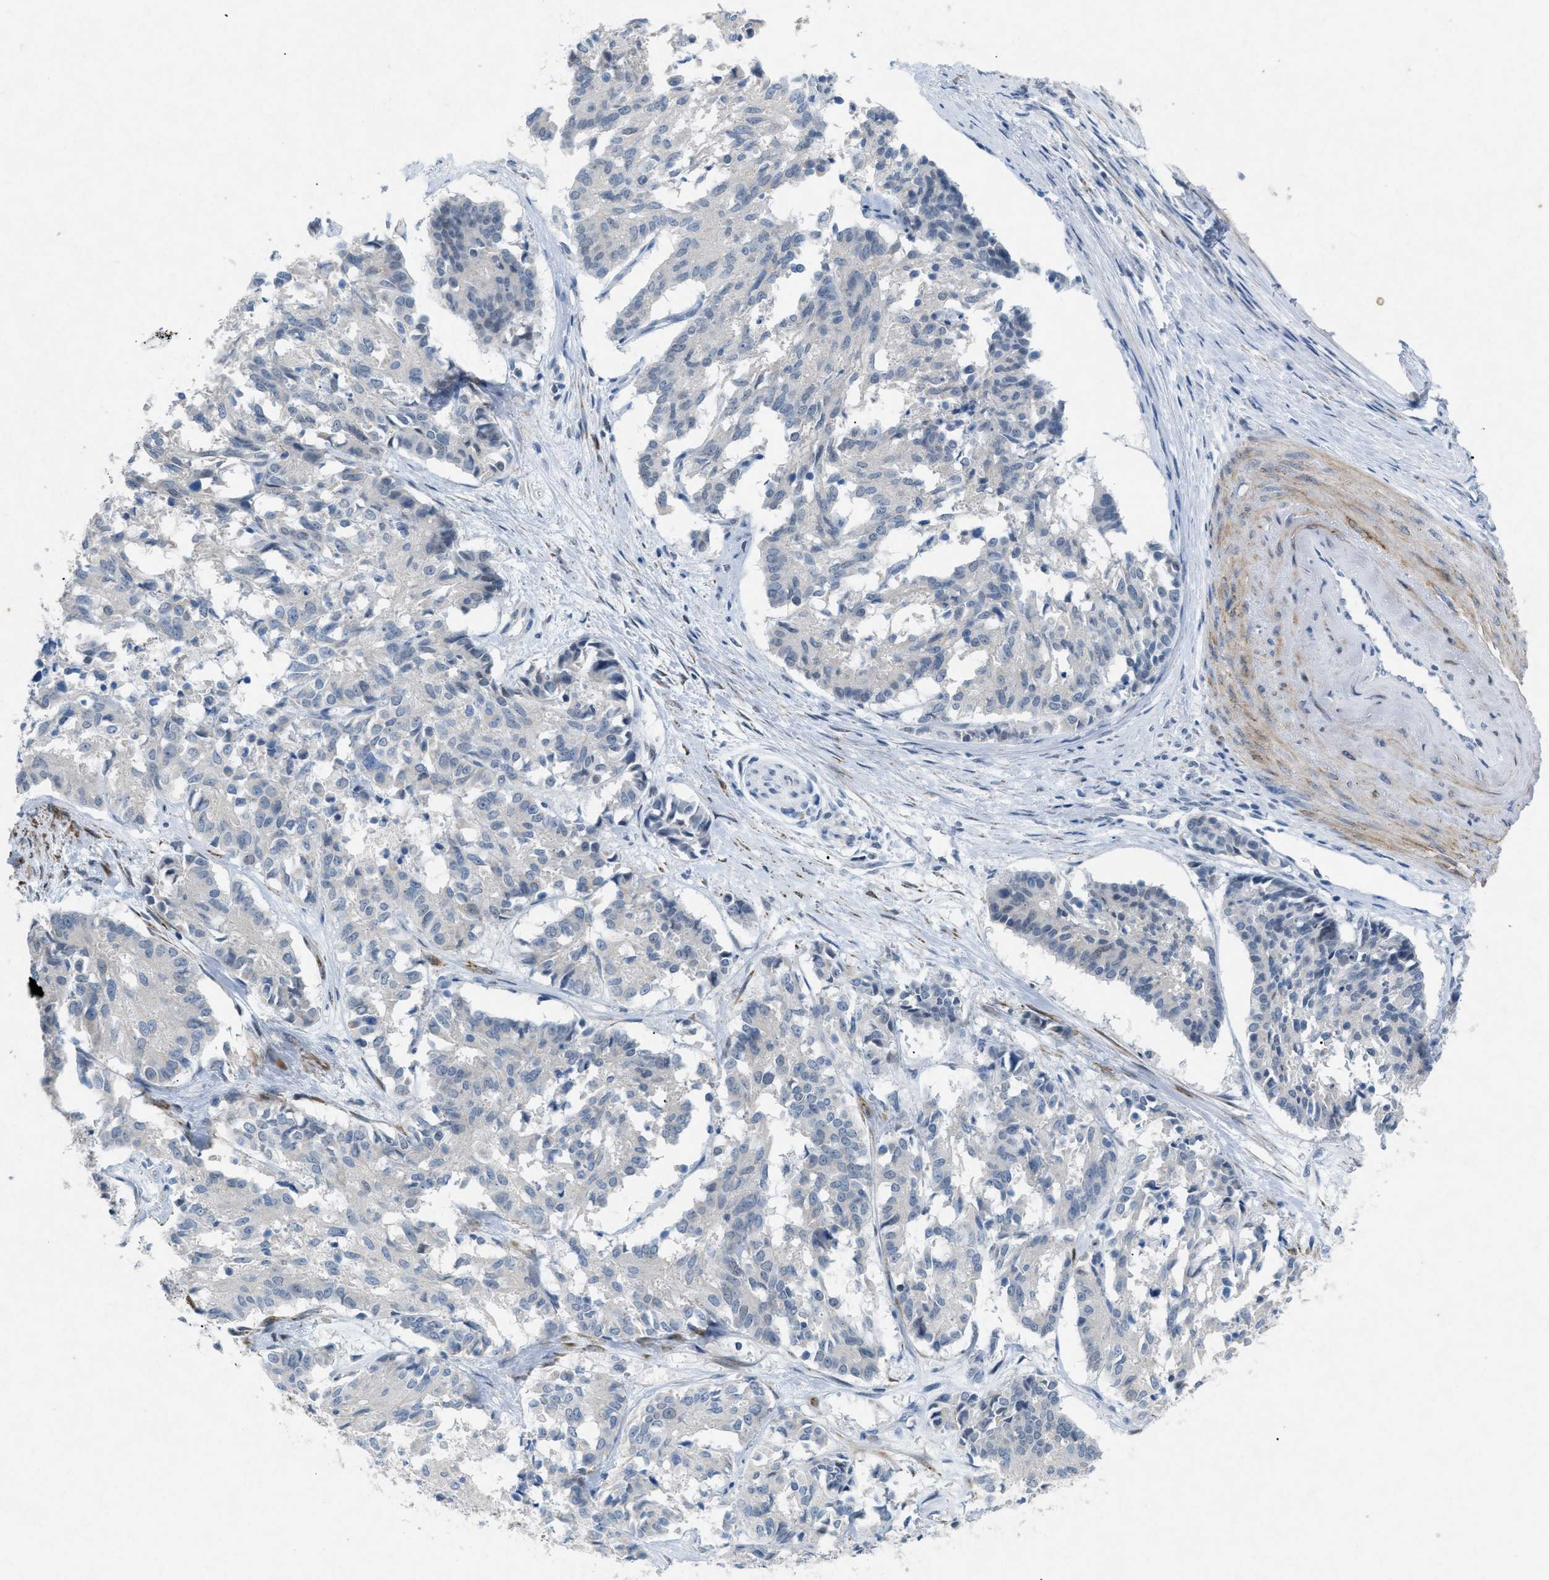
{"staining": {"intensity": "negative", "quantity": "none", "location": "none"}, "tissue": "cervical cancer", "cell_type": "Tumor cells", "image_type": "cancer", "snomed": [{"axis": "morphology", "description": "Squamous cell carcinoma, NOS"}, {"axis": "topography", "description": "Cervix"}], "caption": "The micrograph demonstrates no significant positivity in tumor cells of cervical cancer (squamous cell carcinoma). The staining is performed using DAB (3,3'-diaminobenzidine) brown chromogen with nuclei counter-stained in using hematoxylin.", "gene": "TASOR", "patient": {"sex": "female", "age": 35}}